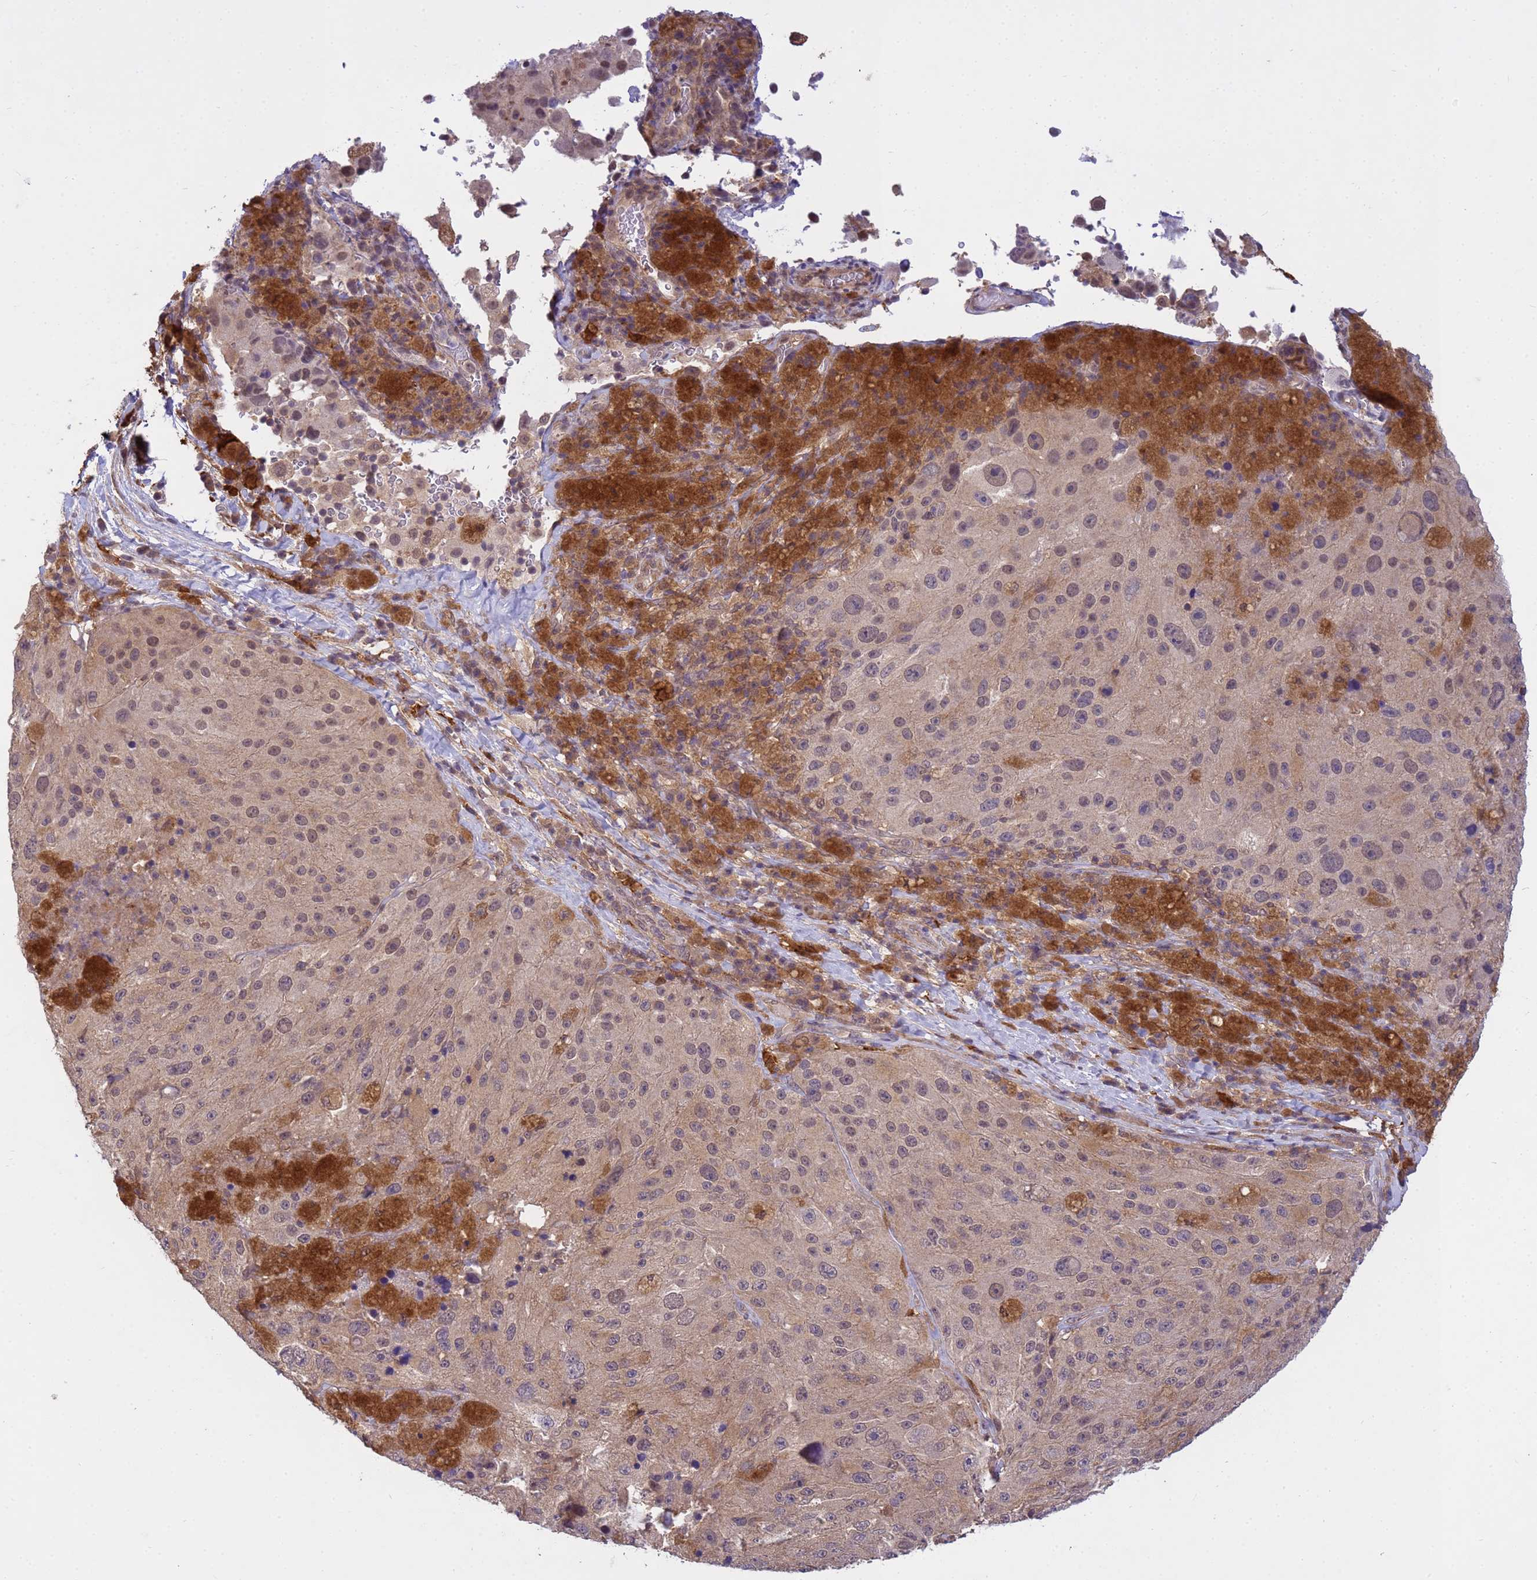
{"staining": {"intensity": "weak", "quantity": "25%-75%", "location": "cytoplasmic/membranous,nuclear"}, "tissue": "melanoma", "cell_type": "Tumor cells", "image_type": "cancer", "snomed": [{"axis": "morphology", "description": "Malignant melanoma, Metastatic site"}, {"axis": "topography", "description": "Lymph node"}], "caption": "High-power microscopy captured an immunohistochemistry histopathology image of malignant melanoma (metastatic site), revealing weak cytoplasmic/membranous and nuclear positivity in approximately 25%-75% of tumor cells.", "gene": "NPEPPS", "patient": {"sex": "male", "age": 62}}